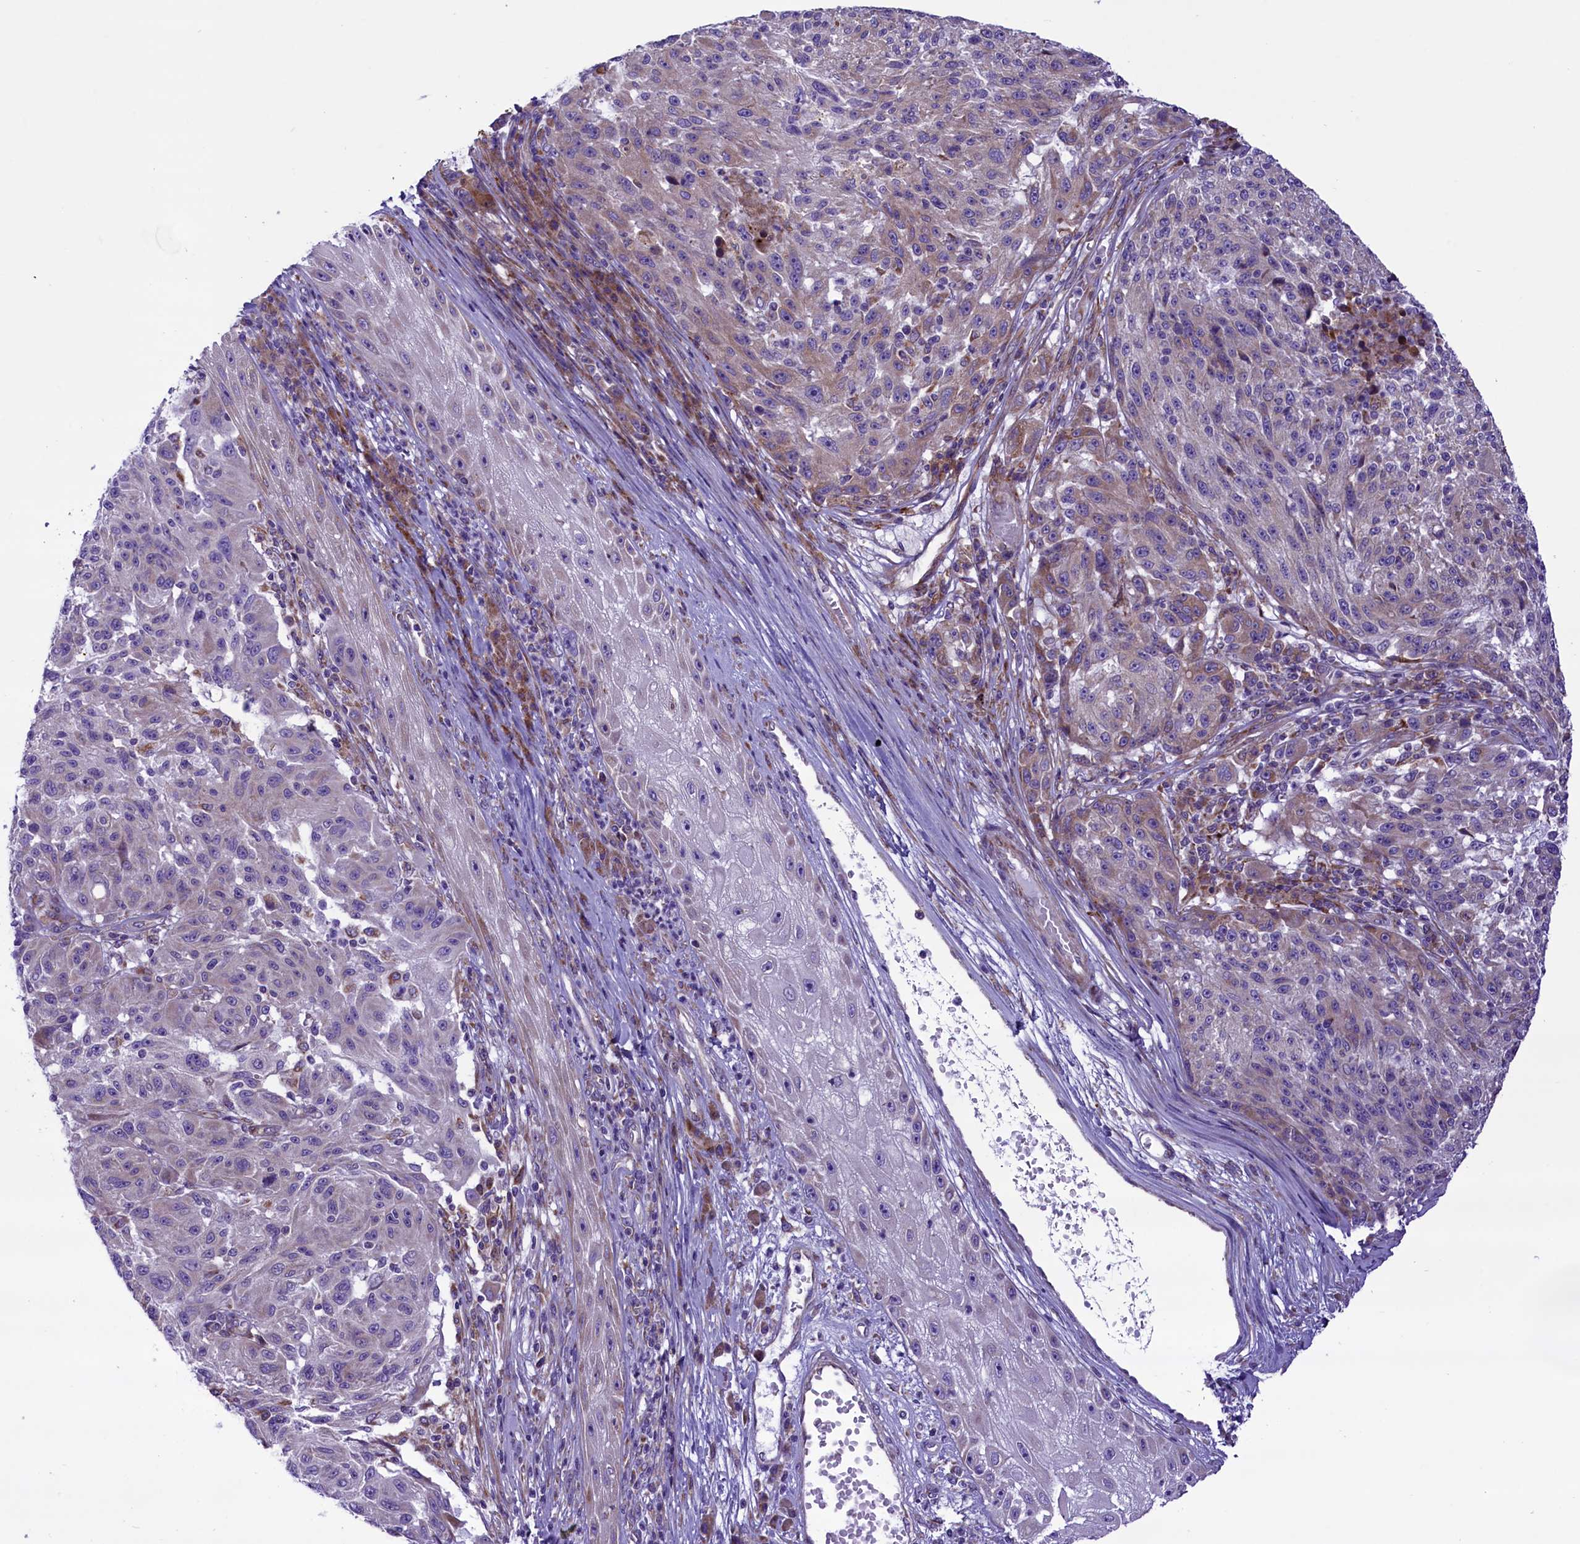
{"staining": {"intensity": "negative", "quantity": "none", "location": "none"}, "tissue": "melanoma", "cell_type": "Tumor cells", "image_type": "cancer", "snomed": [{"axis": "morphology", "description": "Malignant melanoma, NOS"}, {"axis": "topography", "description": "Skin"}], "caption": "Tumor cells show no significant protein staining in malignant melanoma.", "gene": "PTPRU", "patient": {"sex": "male", "age": 53}}